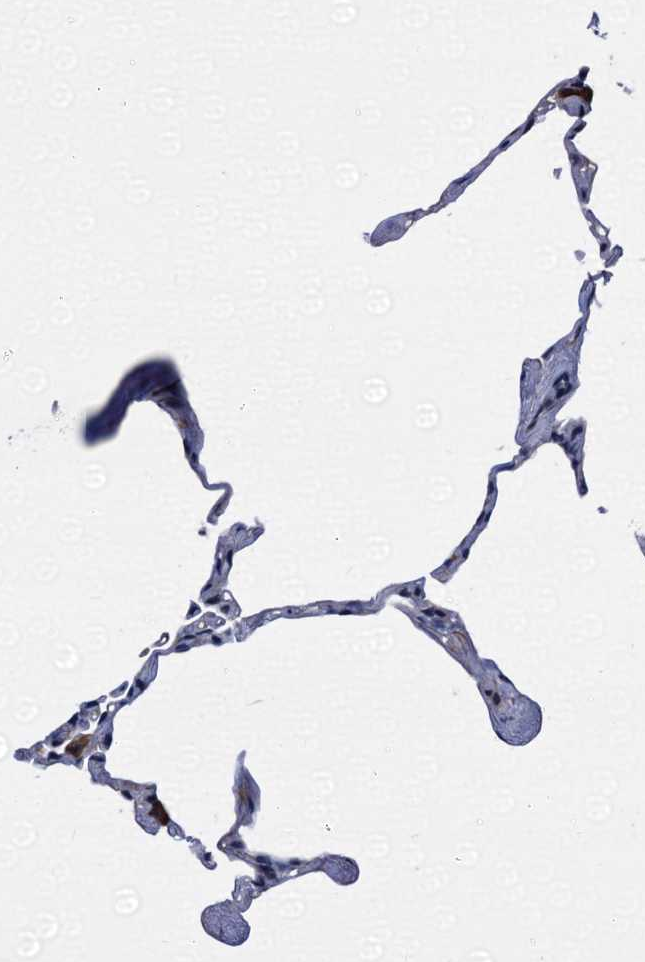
{"staining": {"intensity": "negative", "quantity": "none", "location": "none"}, "tissue": "lung", "cell_type": "Alveolar cells", "image_type": "normal", "snomed": [{"axis": "morphology", "description": "Normal tissue, NOS"}, {"axis": "topography", "description": "Lung"}], "caption": "An IHC histopathology image of benign lung is shown. There is no staining in alveolar cells of lung.", "gene": "EMG1", "patient": {"sex": "male", "age": 65}}